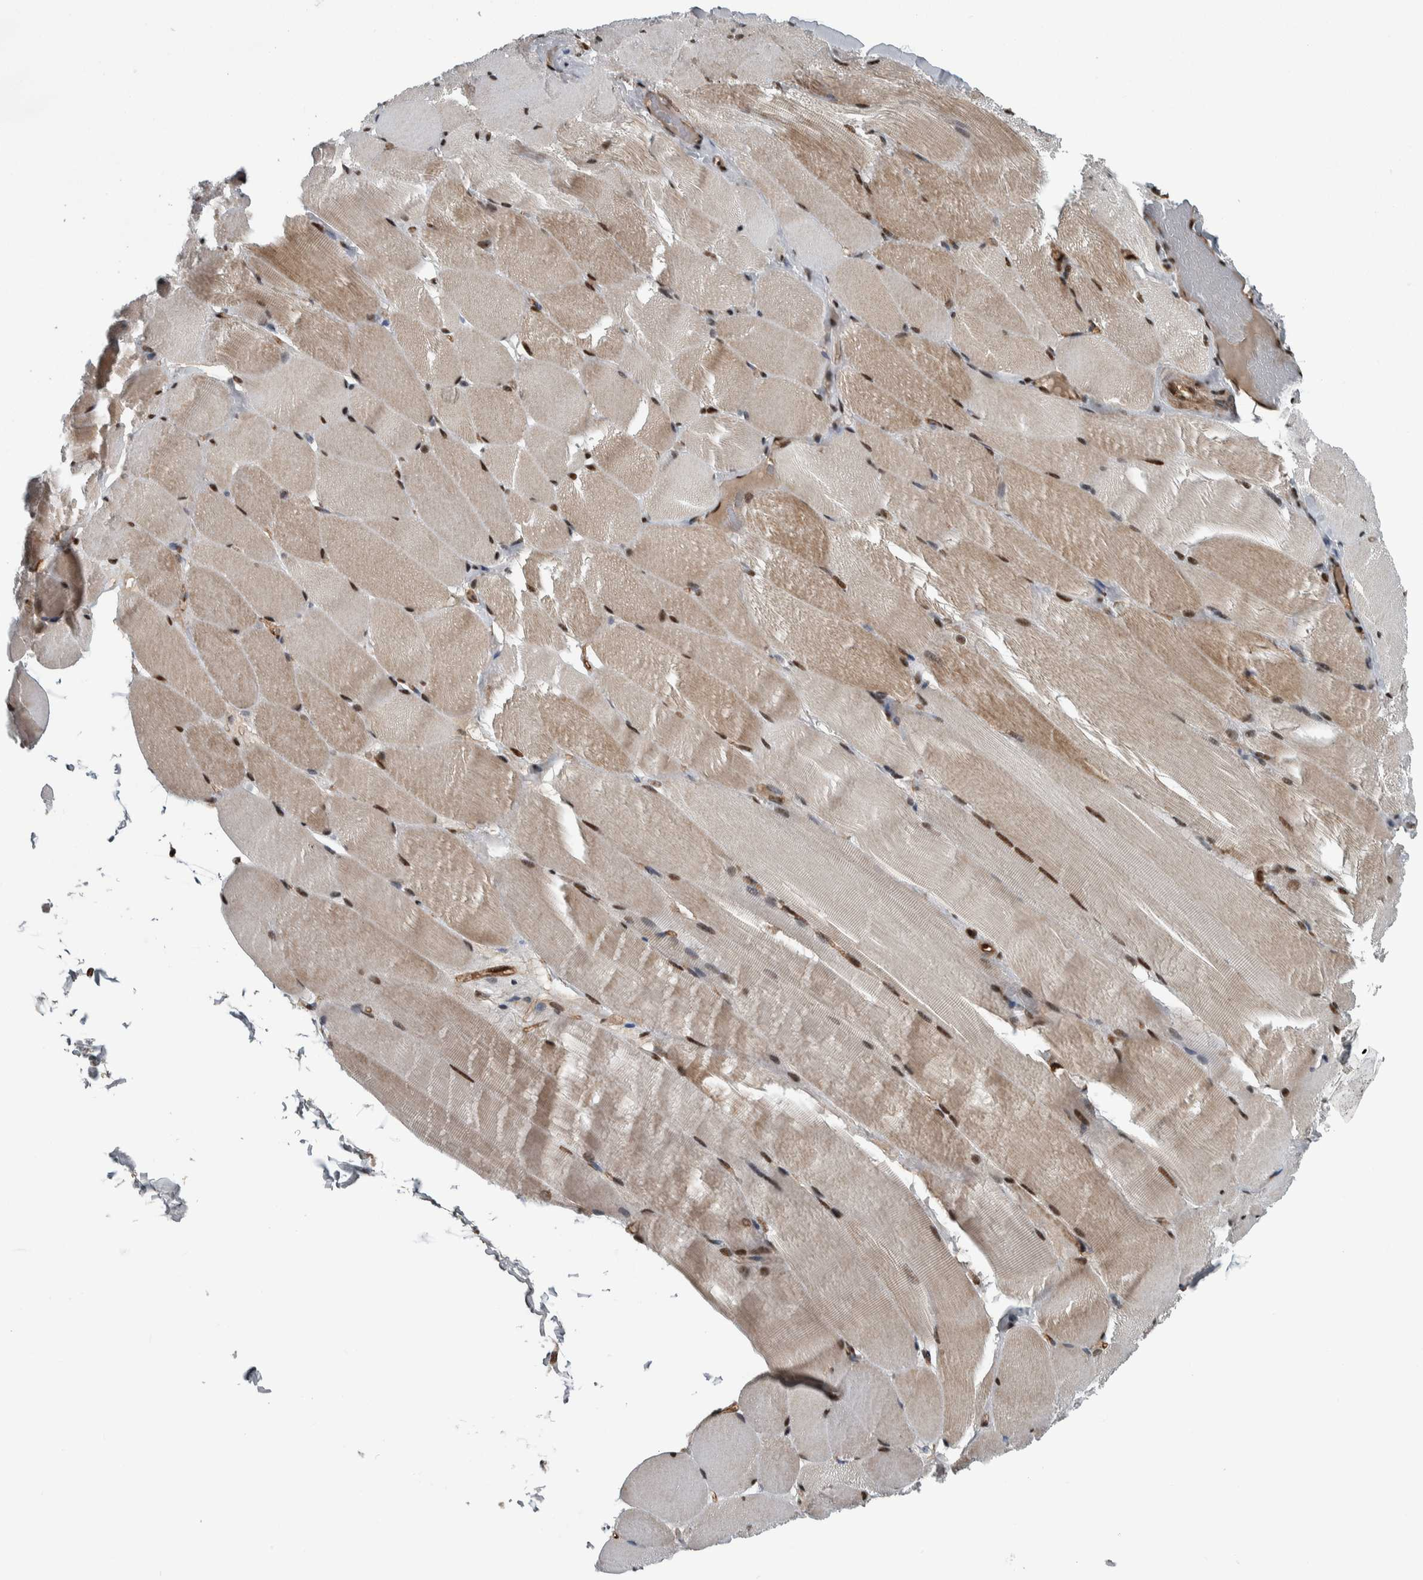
{"staining": {"intensity": "moderate", "quantity": ">75%", "location": "cytoplasmic/membranous,nuclear"}, "tissue": "skeletal muscle", "cell_type": "Myocytes", "image_type": "normal", "snomed": [{"axis": "morphology", "description": "Normal tissue, NOS"}, {"axis": "topography", "description": "Skin"}, {"axis": "topography", "description": "Skeletal muscle"}], "caption": "Myocytes reveal medium levels of moderate cytoplasmic/membranous,nuclear expression in approximately >75% of cells in normal skeletal muscle. (DAB (3,3'-diaminobenzidine) IHC, brown staining for protein, blue staining for nuclei).", "gene": "FAM135B", "patient": {"sex": "male", "age": 83}}